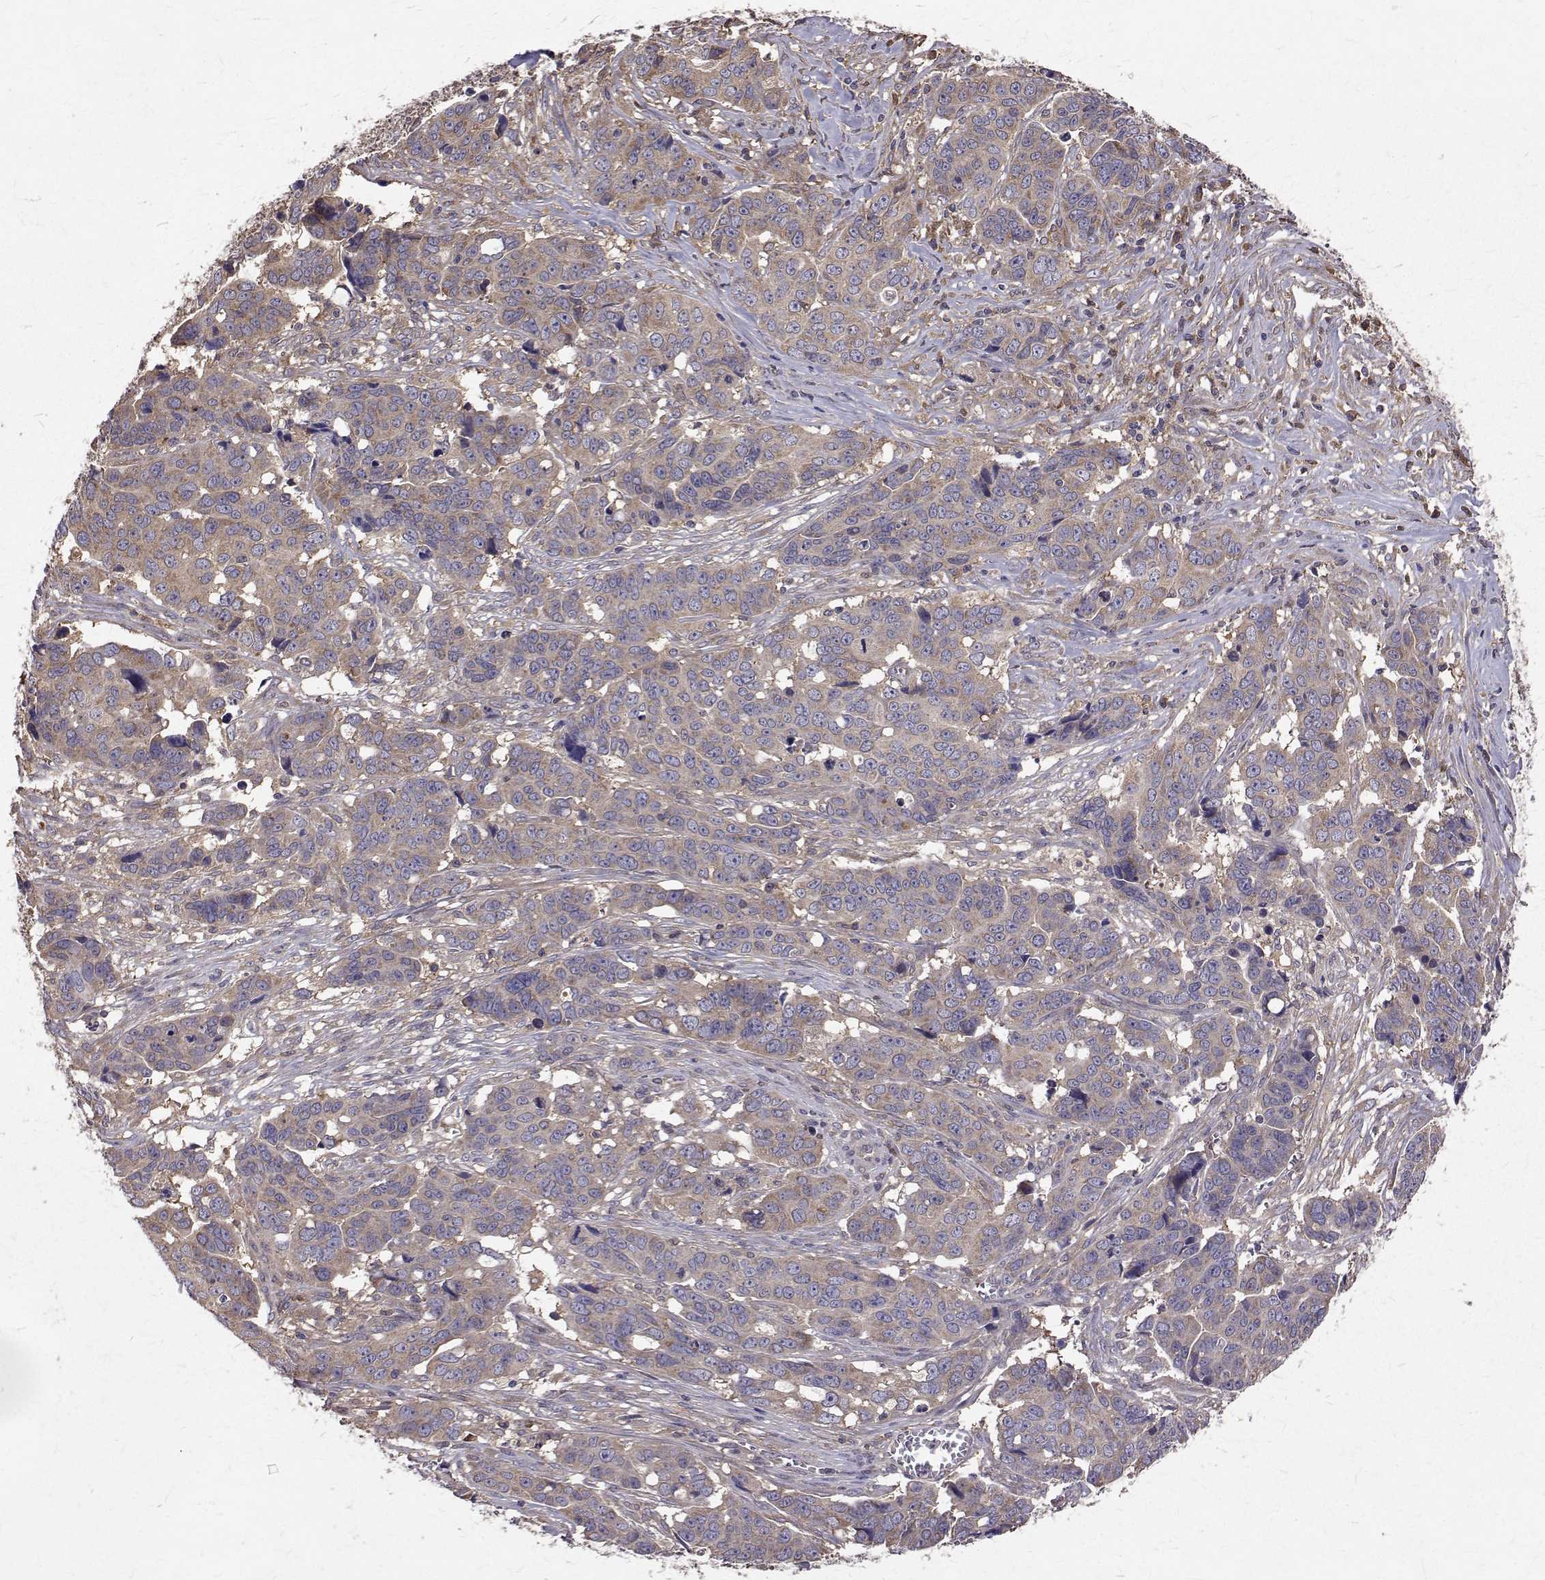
{"staining": {"intensity": "weak", "quantity": "25%-75%", "location": "cytoplasmic/membranous"}, "tissue": "ovarian cancer", "cell_type": "Tumor cells", "image_type": "cancer", "snomed": [{"axis": "morphology", "description": "Carcinoma, endometroid"}, {"axis": "topography", "description": "Ovary"}], "caption": "Tumor cells display low levels of weak cytoplasmic/membranous positivity in approximately 25%-75% of cells in human ovarian cancer. The staining is performed using DAB brown chromogen to label protein expression. The nuclei are counter-stained blue using hematoxylin.", "gene": "FARSB", "patient": {"sex": "female", "age": 78}}